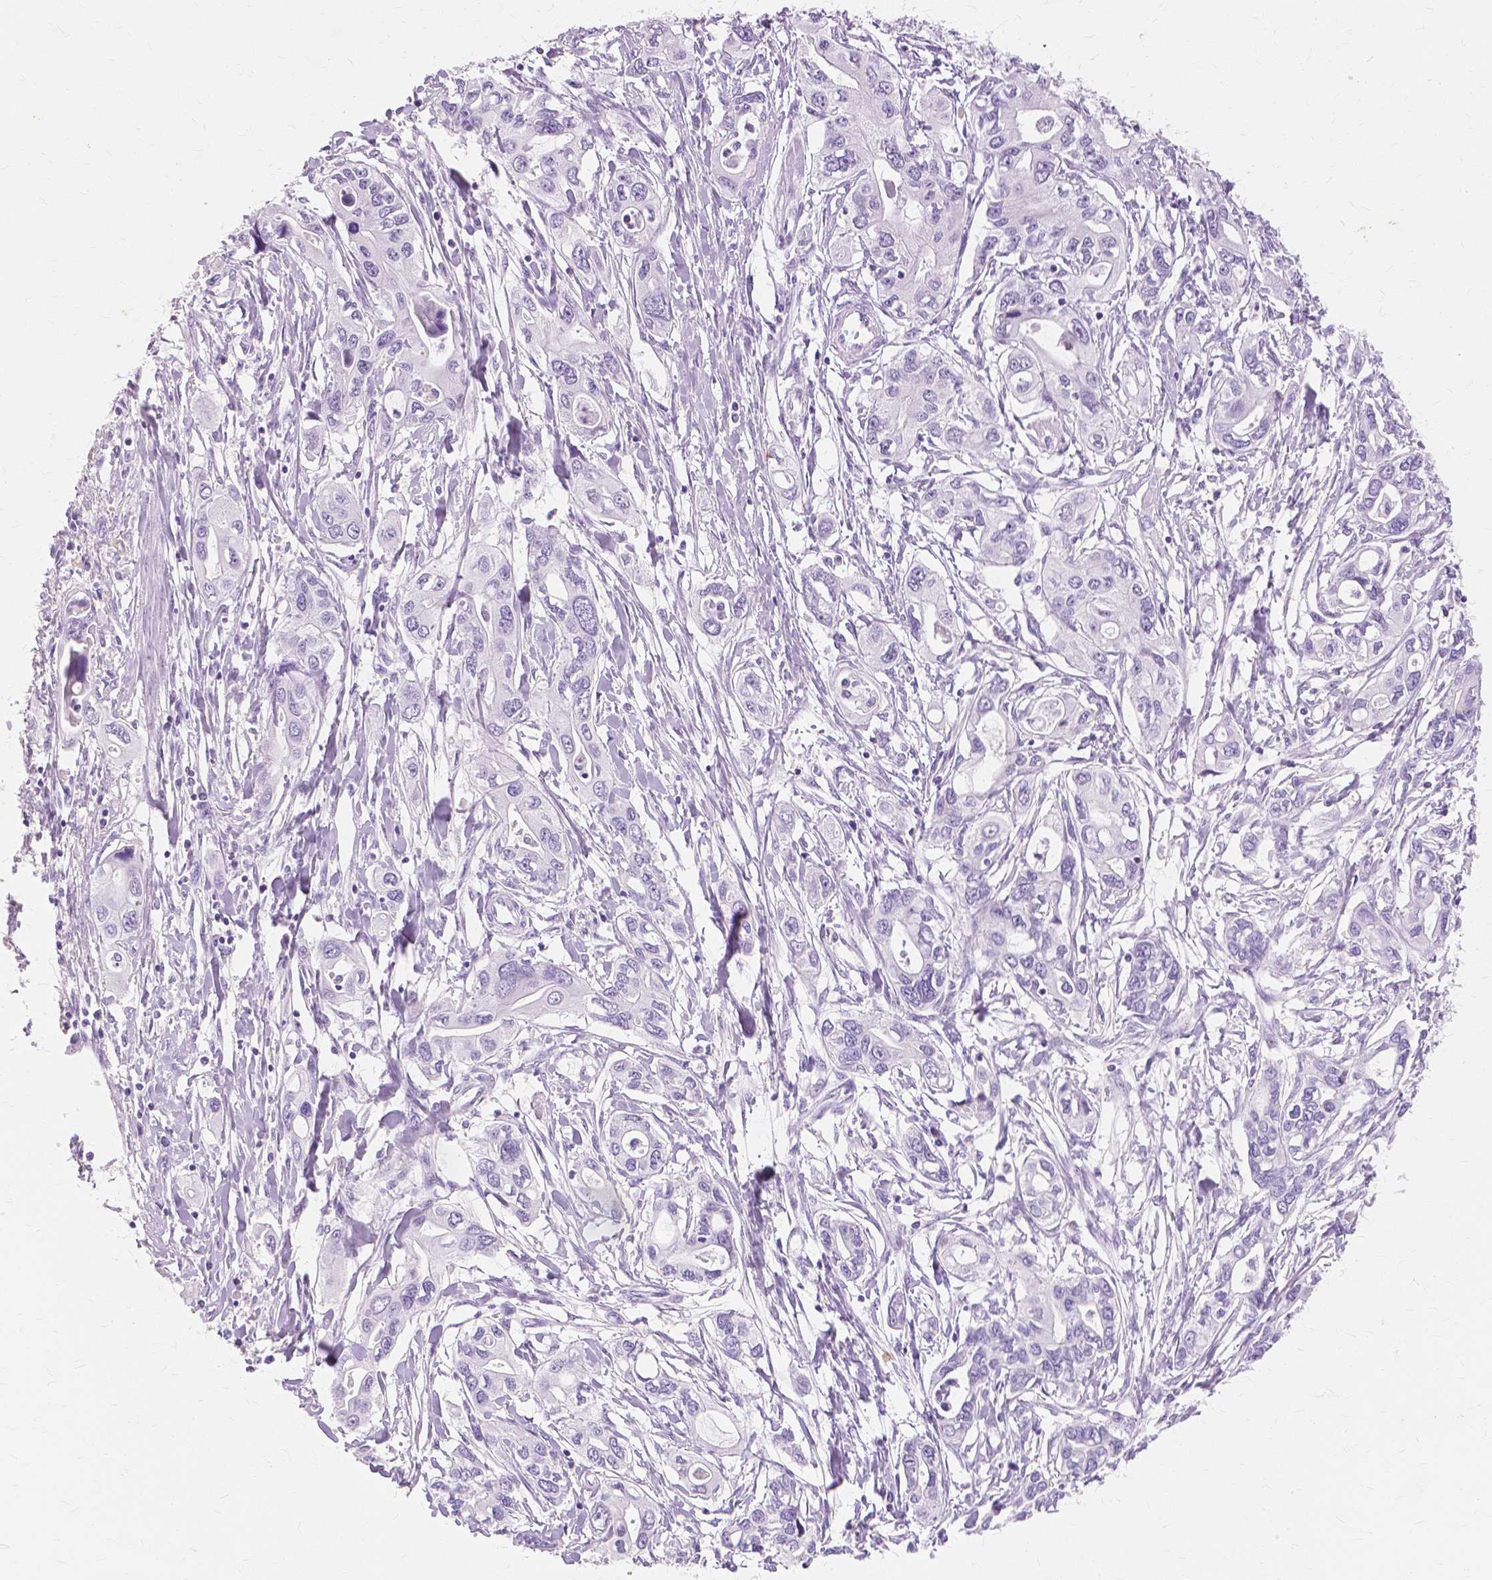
{"staining": {"intensity": "negative", "quantity": "none", "location": "none"}, "tissue": "pancreatic cancer", "cell_type": "Tumor cells", "image_type": "cancer", "snomed": [{"axis": "morphology", "description": "Adenocarcinoma, NOS"}, {"axis": "topography", "description": "Pancreas"}], "caption": "This micrograph is of pancreatic cancer stained with IHC to label a protein in brown with the nuclei are counter-stained blue. There is no expression in tumor cells.", "gene": "TGM1", "patient": {"sex": "male", "age": 60}}